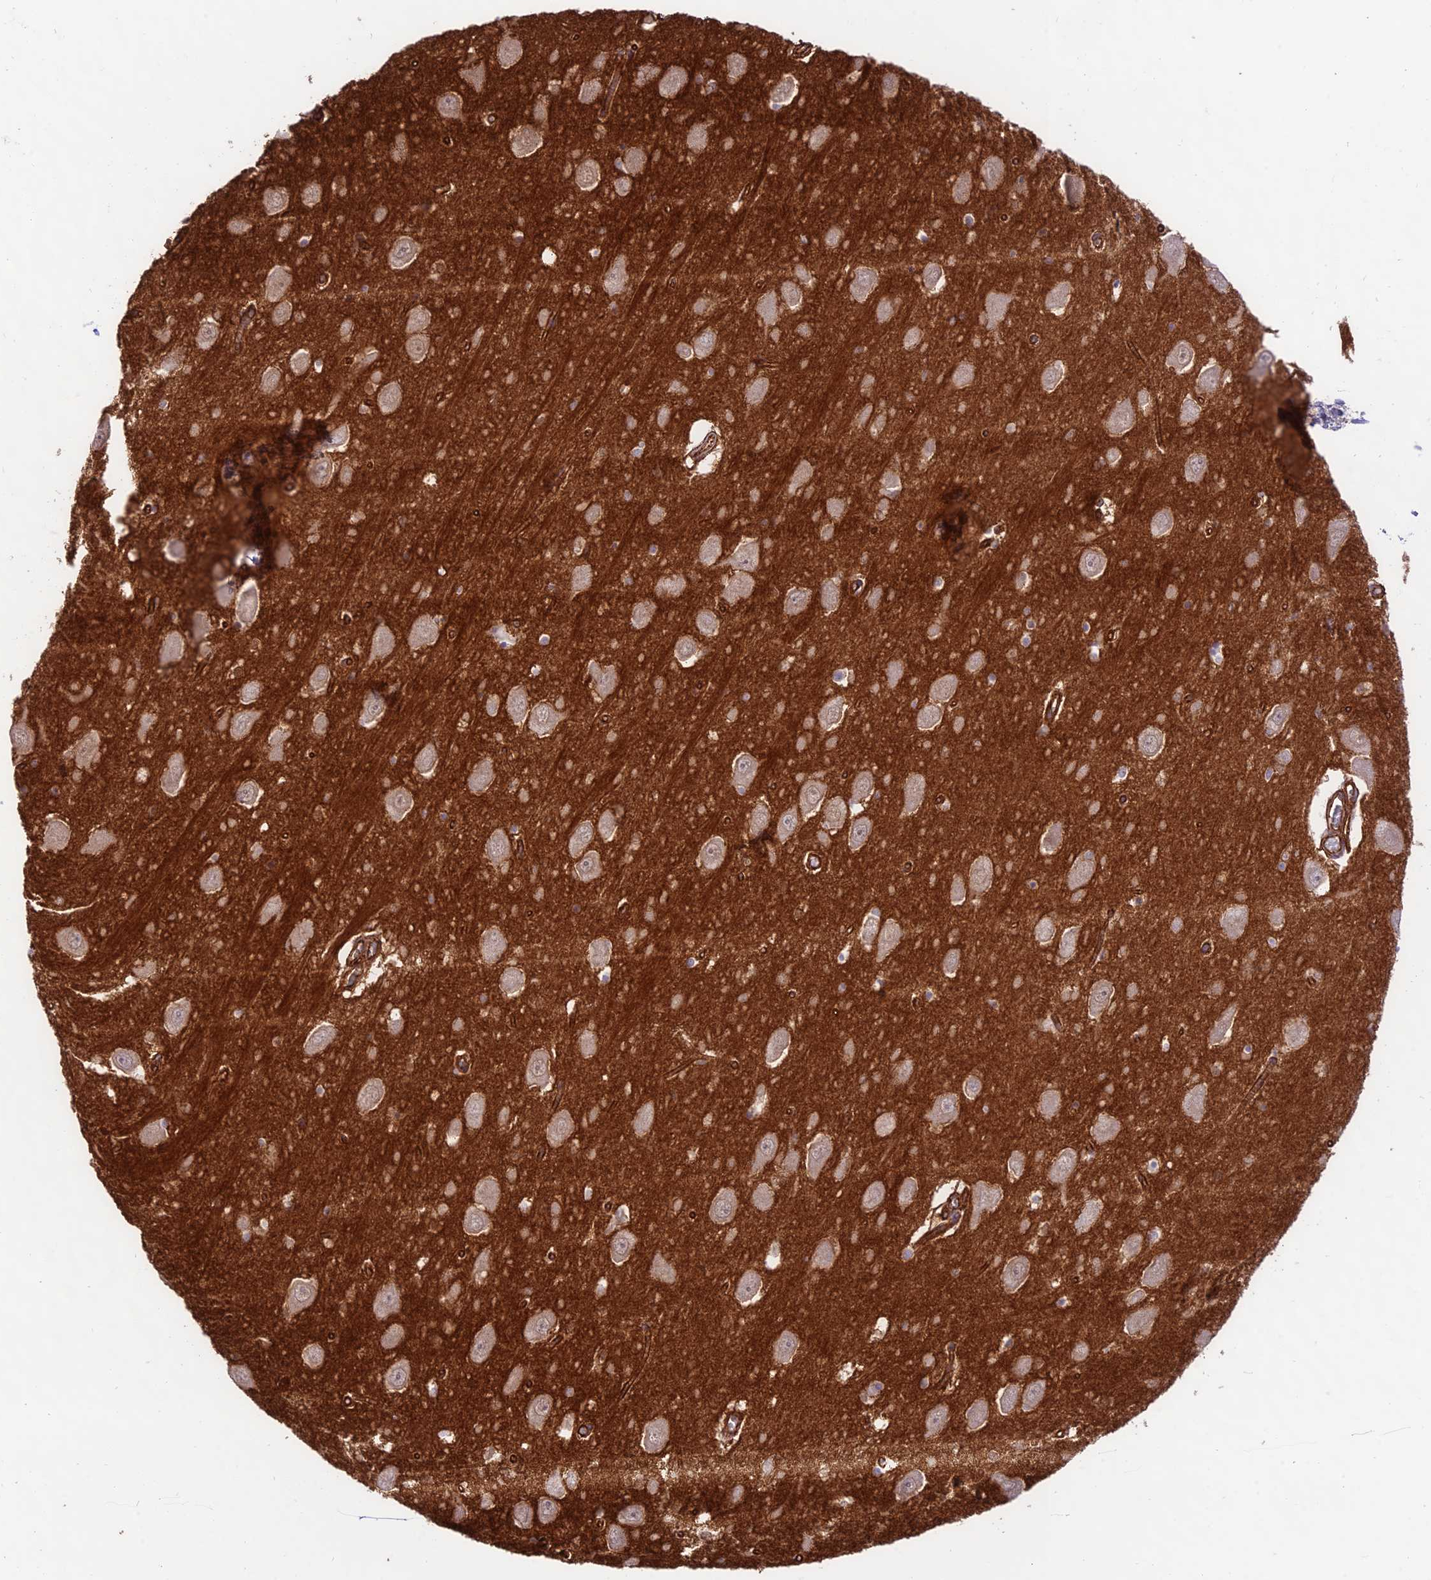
{"staining": {"intensity": "moderate", "quantity": "<25%", "location": "cytoplasmic/membranous"}, "tissue": "hippocampus", "cell_type": "Glial cells", "image_type": "normal", "snomed": [{"axis": "morphology", "description": "Normal tissue, NOS"}, {"axis": "topography", "description": "Hippocampus"}], "caption": "Immunohistochemistry (IHC) micrograph of normal hippocampus: human hippocampus stained using IHC exhibits low levels of moderate protein expression localized specifically in the cytoplasmic/membranous of glial cells, appearing as a cytoplasmic/membranous brown color.", "gene": "YPEL5", "patient": {"sex": "male", "age": 70}}